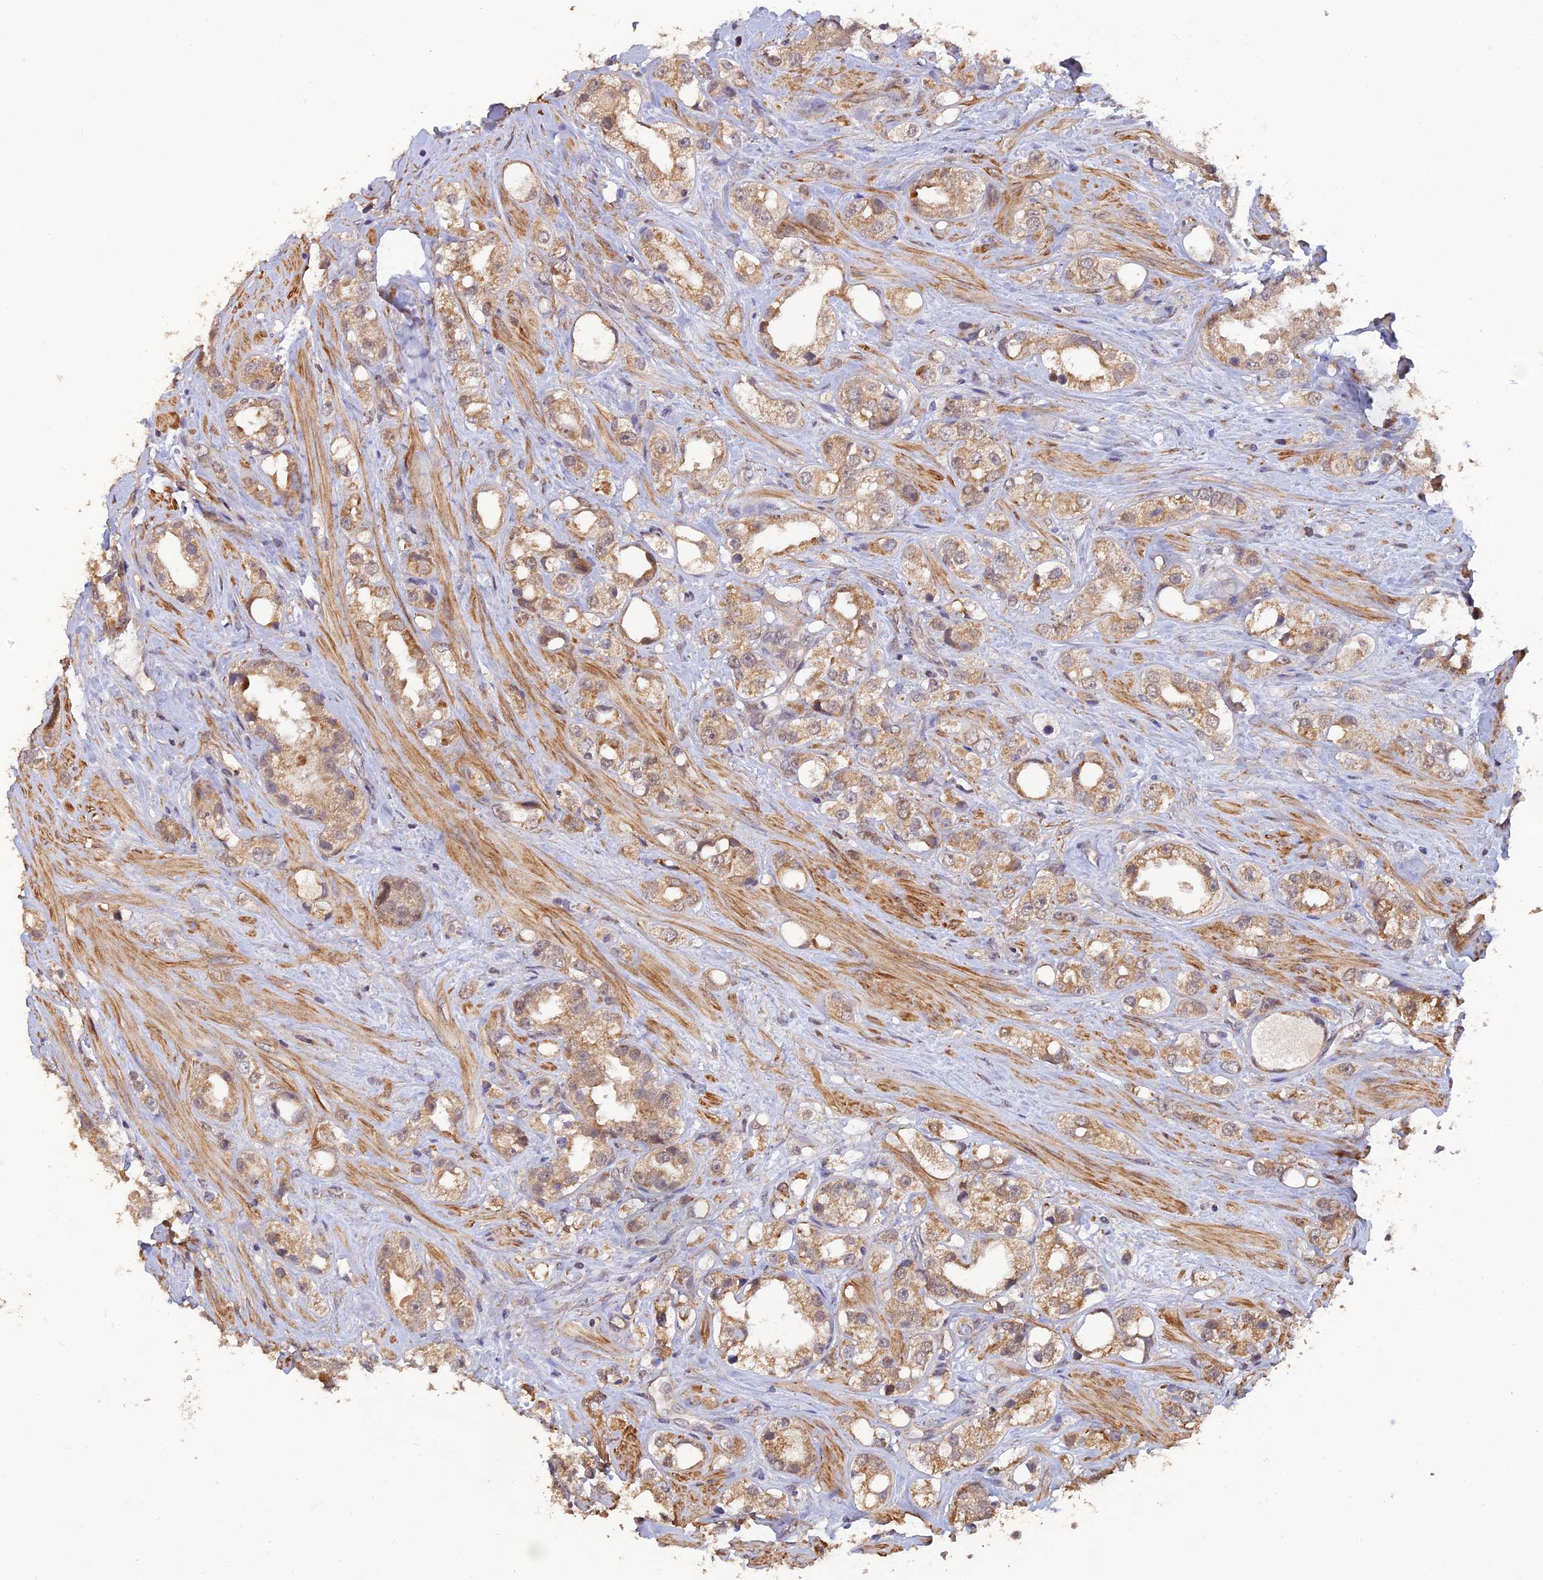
{"staining": {"intensity": "moderate", "quantity": ">75%", "location": "cytoplasmic/membranous"}, "tissue": "prostate cancer", "cell_type": "Tumor cells", "image_type": "cancer", "snomed": [{"axis": "morphology", "description": "Adenocarcinoma, NOS"}, {"axis": "topography", "description": "Prostate"}], "caption": "IHC of human prostate cancer reveals medium levels of moderate cytoplasmic/membranous expression in about >75% of tumor cells. Using DAB (3,3'-diaminobenzidine) (brown) and hematoxylin (blue) stains, captured at high magnification using brightfield microscopy.", "gene": "PAGR1", "patient": {"sex": "male", "age": 79}}